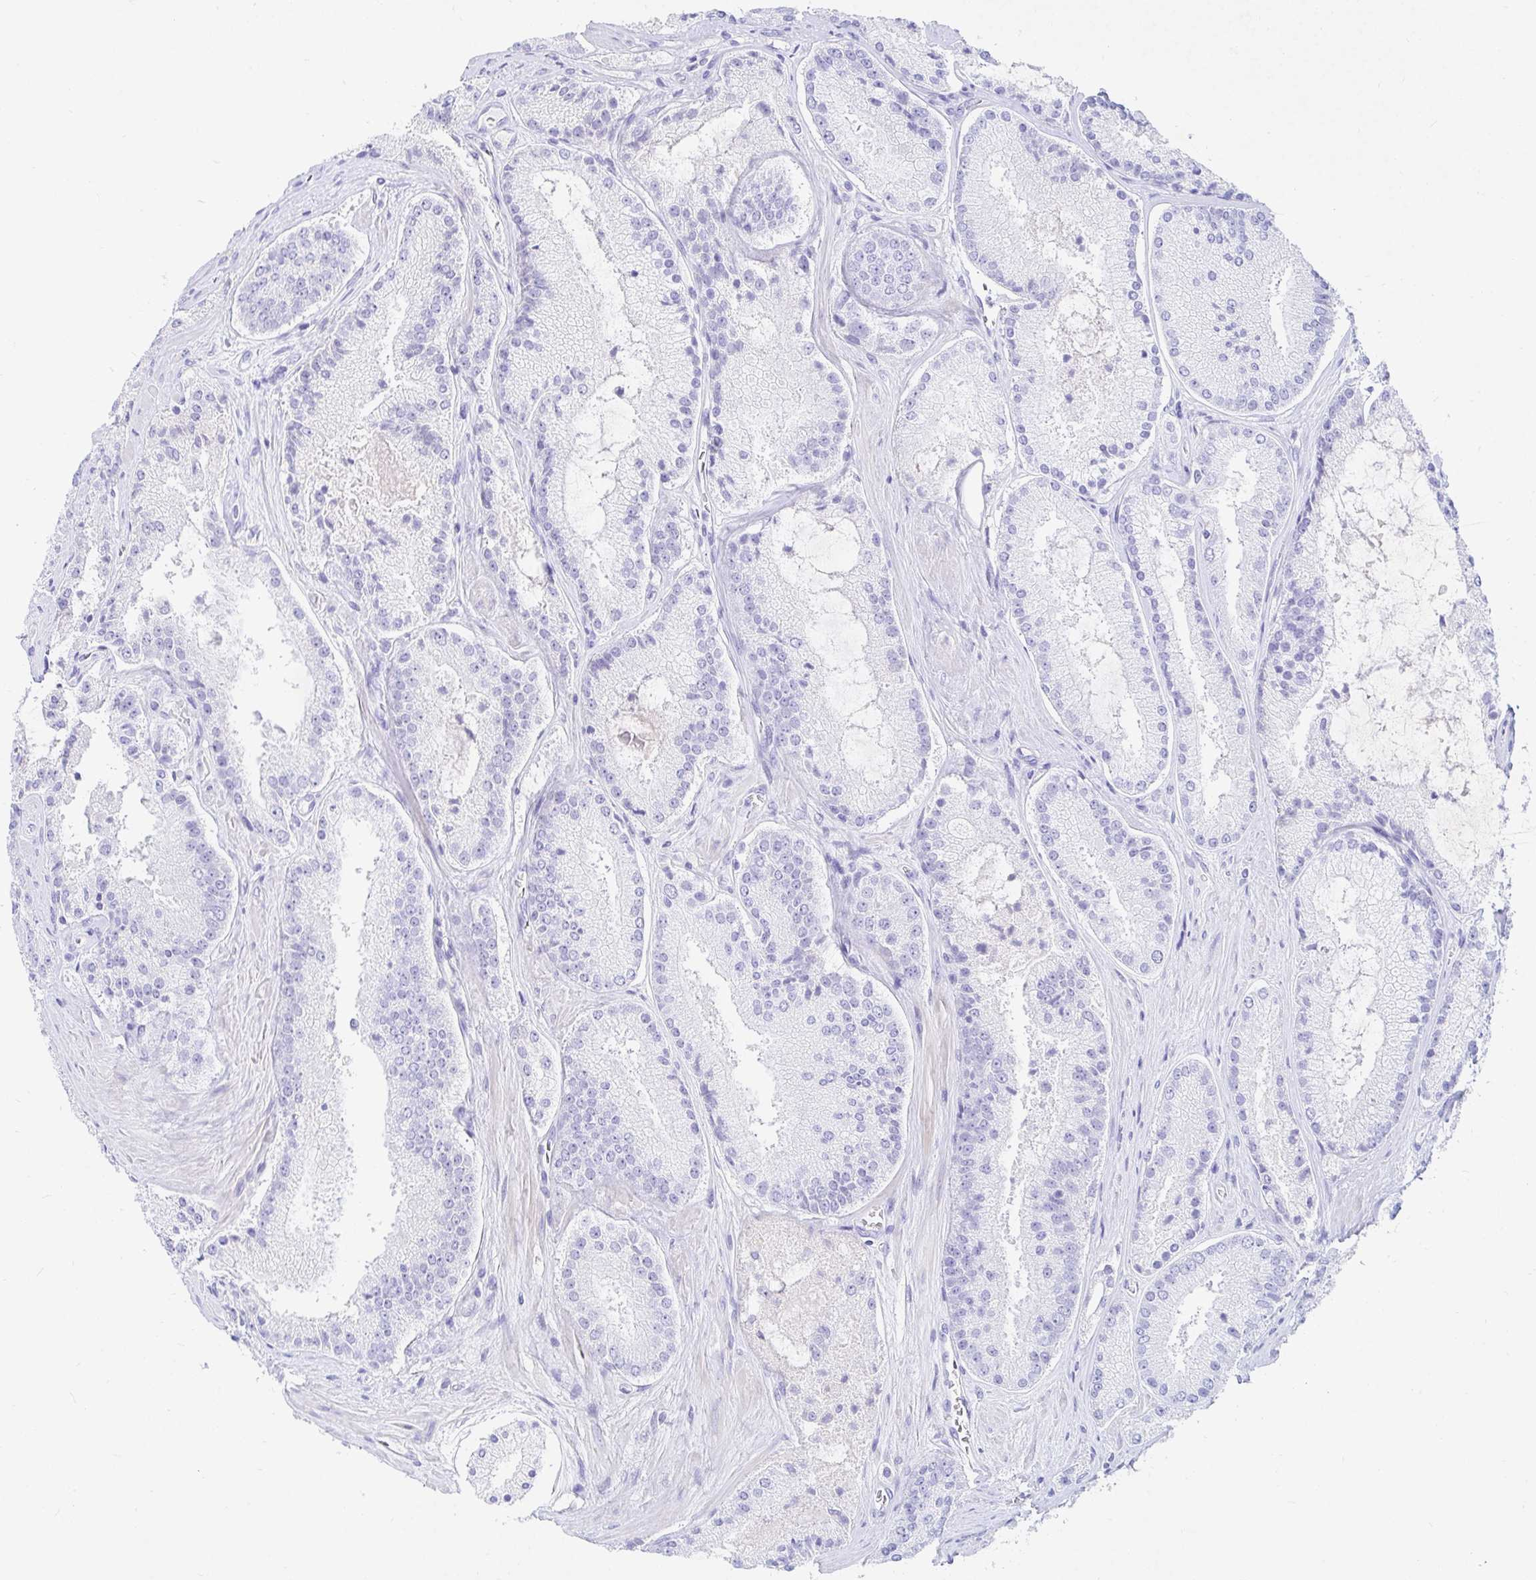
{"staining": {"intensity": "negative", "quantity": "none", "location": "none"}, "tissue": "prostate cancer", "cell_type": "Tumor cells", "image_type": "cancer", "snomed": [{"axis": "morphology", "description": "Adenocarcinoma, High grade"}, {"axis": "topography", "description": "Prostate"}], "caption": "A high-resolution photomicrograph shows immunohistochemistry staining of prostate cancer, which demonstrates no significant positivity in tumor cells.", "gene": "NR2E1", "patient": {"sex": "male", "age": 73}}